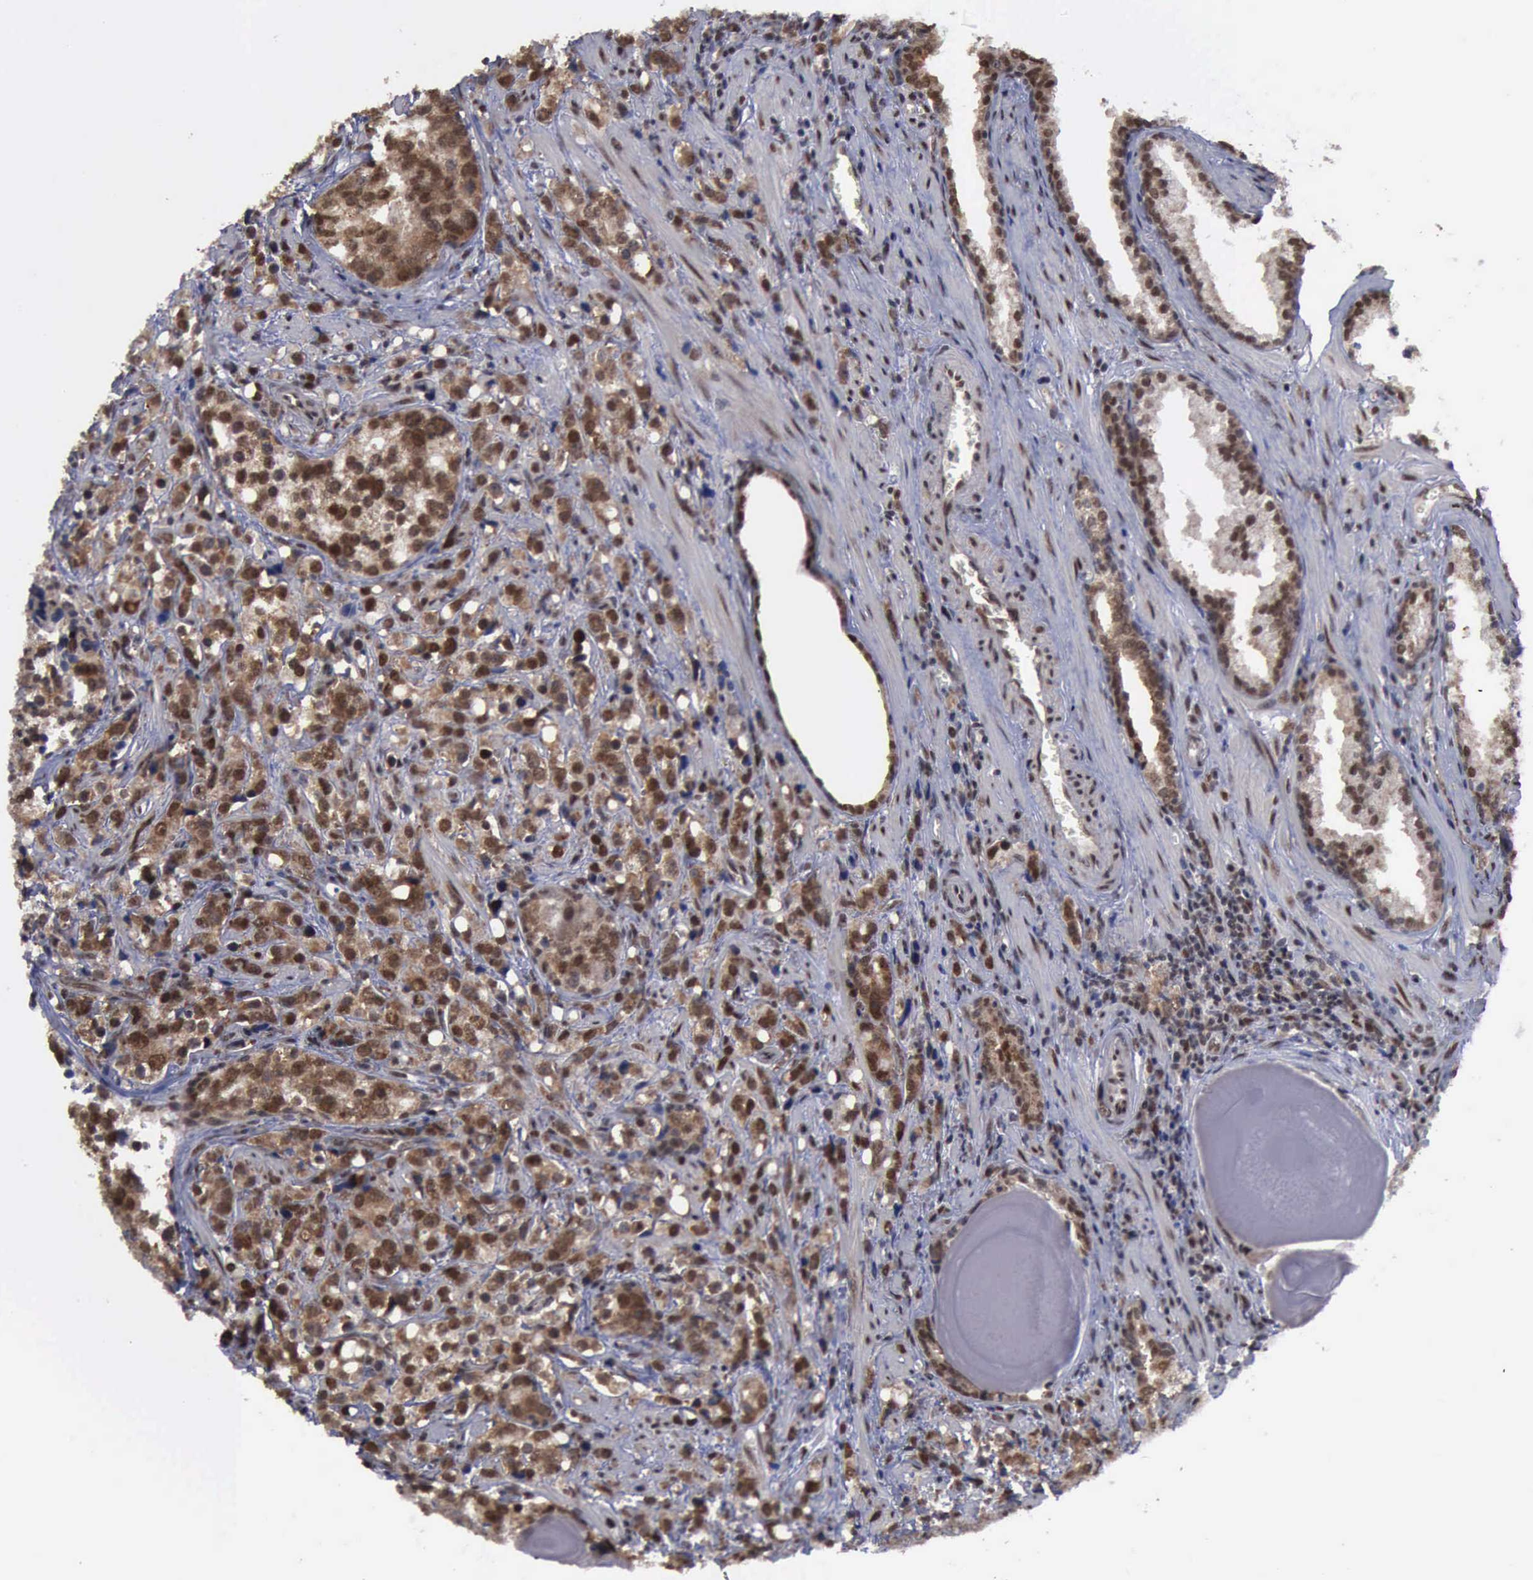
{"staining": {"intensity": "moderate", "quantity": ">75%", "location": "cytoplasmic/membranous,nuclear"}, "tissue": "prostate cancer", "cell_type": "Tumor cells", "image_type": "cancer", "snomed": [{"axis": "morphology", "description": "Adenocarcinoma, High grade"}, {"axis": "topography", "description": "Prostate"}], "caption": "Moderate cytoplasmic/membranous and nuclear expression for a protein is identified in about >75% of tumor cells of prostate high-grade adenocarcinoma using immunohistochemistry.", "gene": "RTCB", "patient": {"sex": "male", "age": 71}}